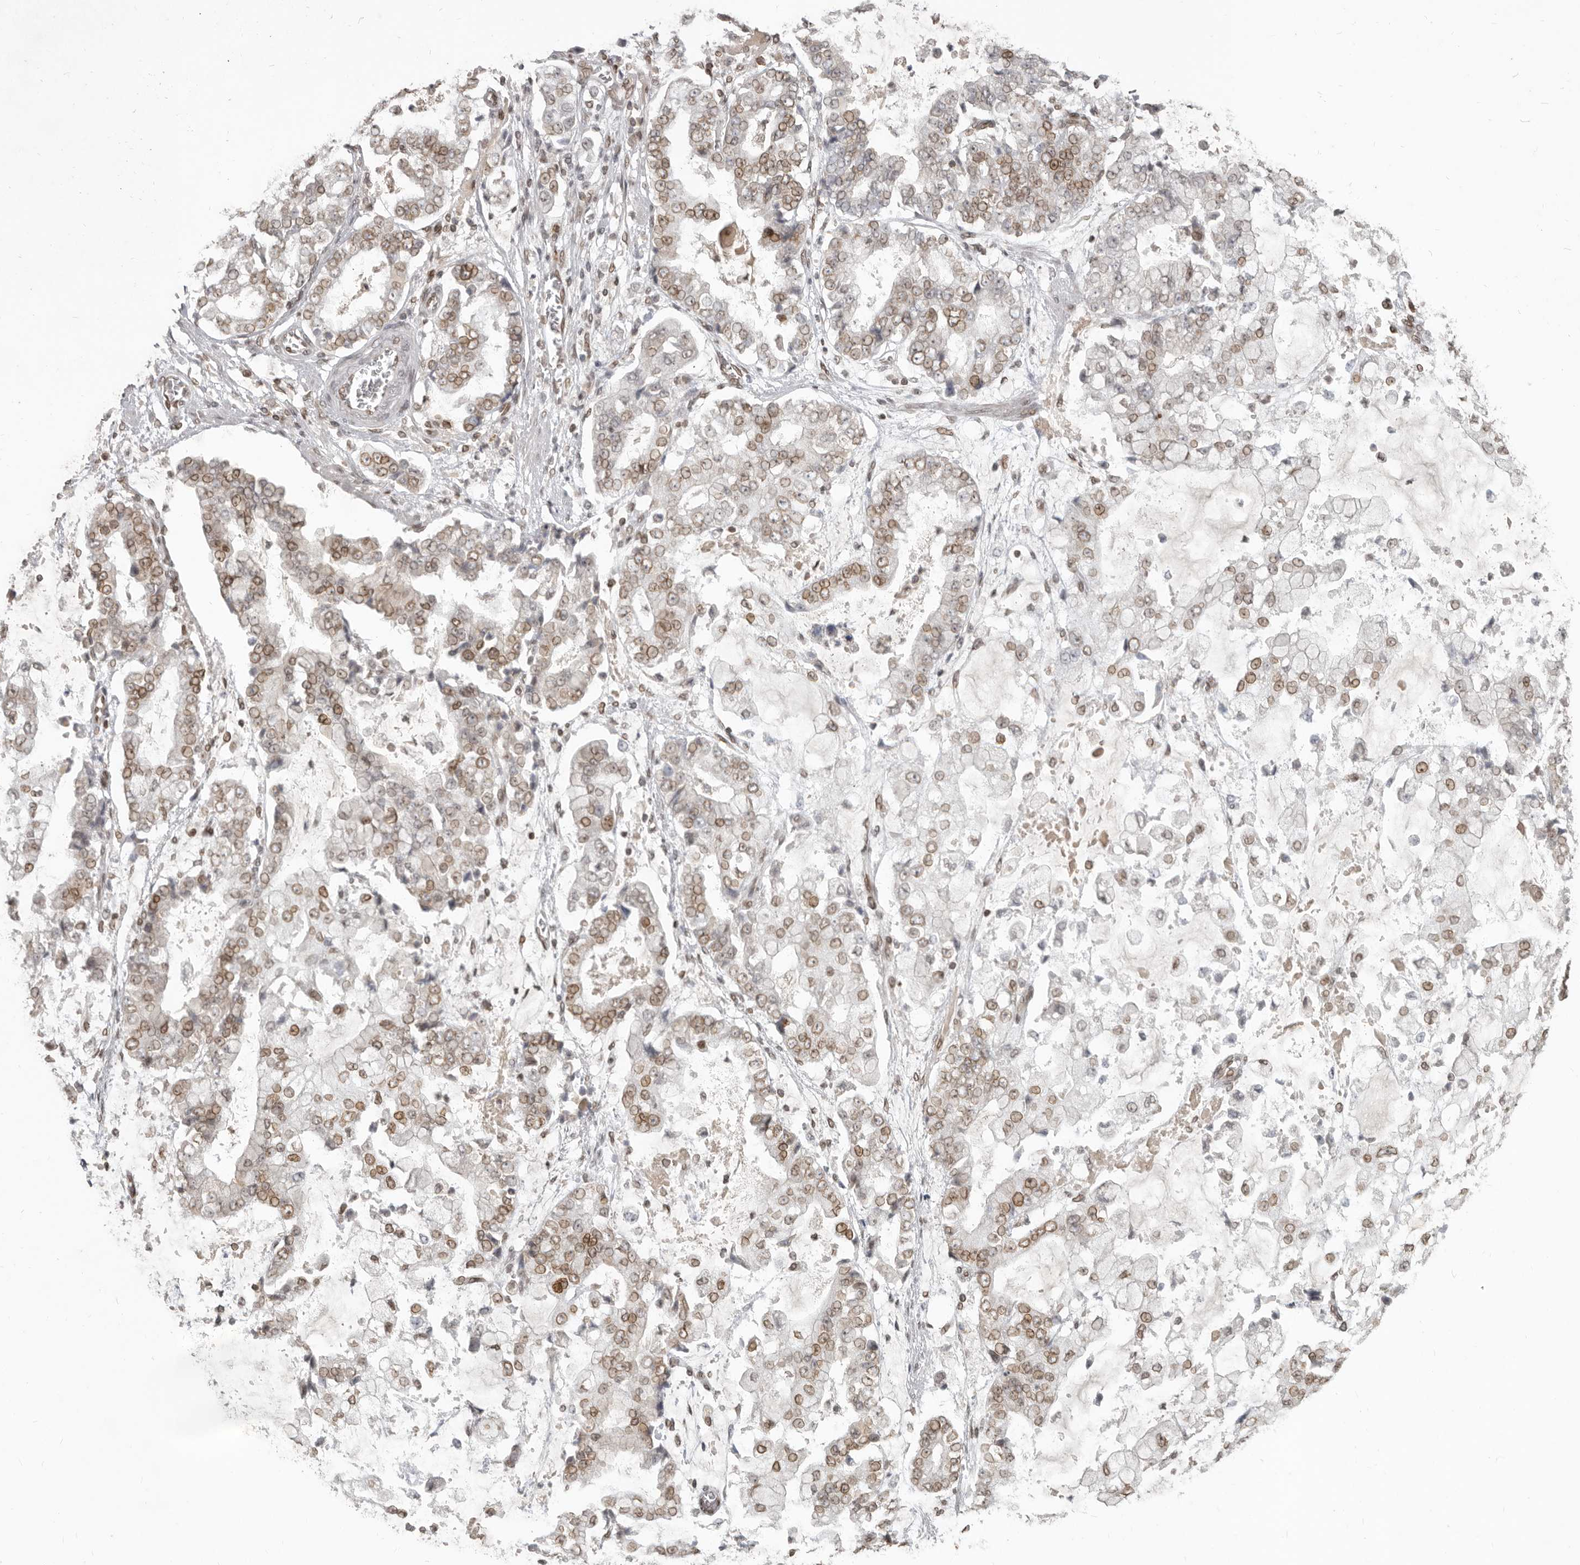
{"staining": {"intensity": "moderate", "quantity": ">75%", "location": "cytoplasmic/membranous,nuclear"}, "tissue": "stomach cancer", "cell_type": "Tumor cells", "image_type": "cancer", "snomed": [{"axis": "morphology", "description": "Adenocarcinoma, NOS"}, {"axis": "topography", "description": "Stomach"}], "caption": "A medium amount of moderate cytoplasmic/membranous and nuclear staining is present in approximately >75% of tumor cells in stomach cancer tissue. (brown staining indicates protein expression, while blue staining denotes nuclei).", "gene": "NUP153", "patient": {"sex": "male", "age": 76}}